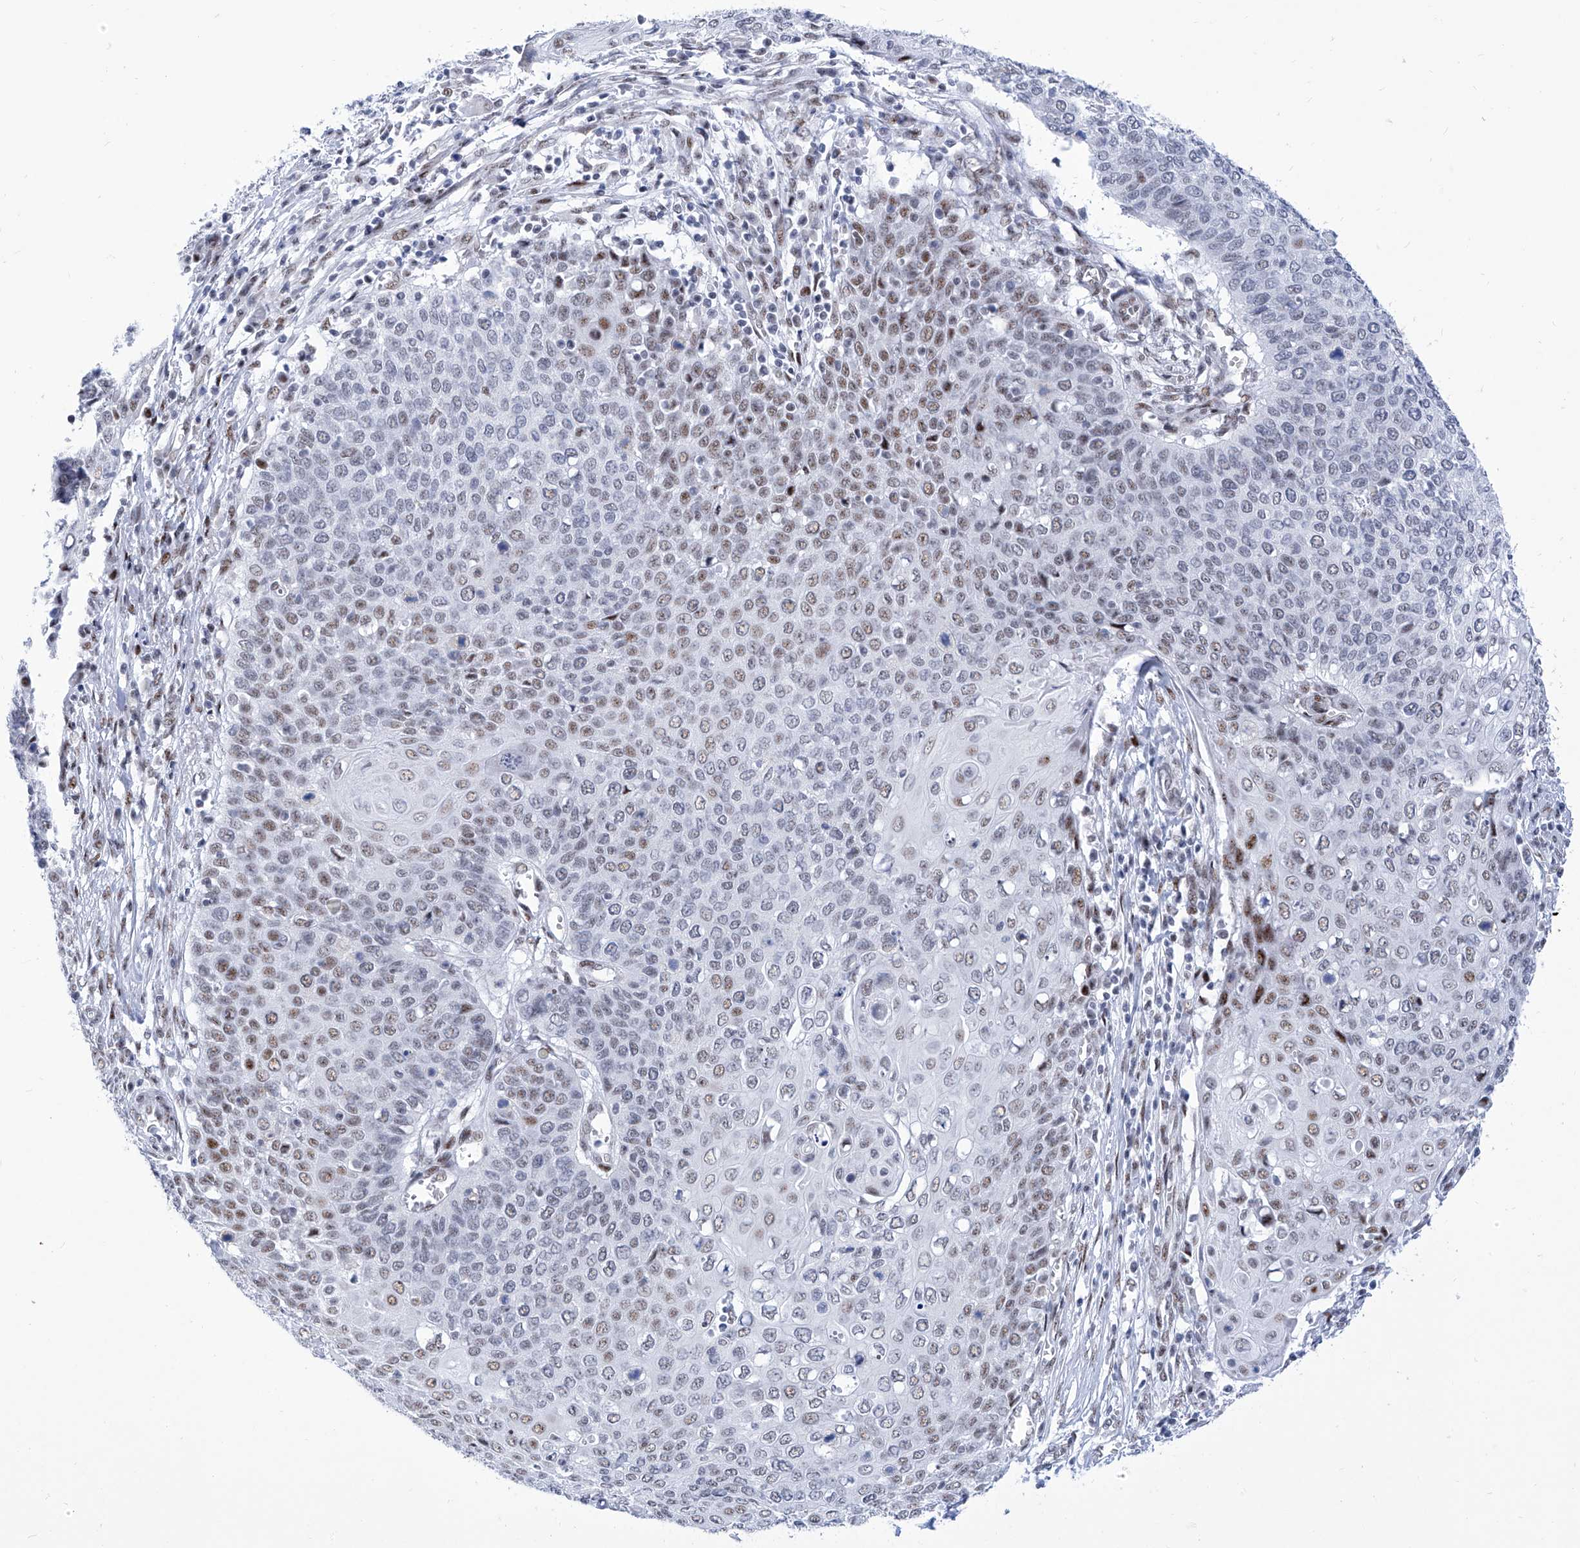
{"staining": {"intensity": "moderate", "quantity": "25%-75%", "location": "nuclear"}, "tissue": "cervical cancer", "cell_type": "Tumor cells", "image_type": "cancer", "snomed": [{"axis": "morphology", "description": "Squamous cell carcinoma, NOS"}, {"axis": "topography", "description": "Cervix"}], "caption": "A photomicrograph of cervical squamous cell carcinoma stained for a protein displays moderate nuclear brown staining in tumor cells.", "gene": "SART1", "patient": {"sex": "female", "age": 39}}